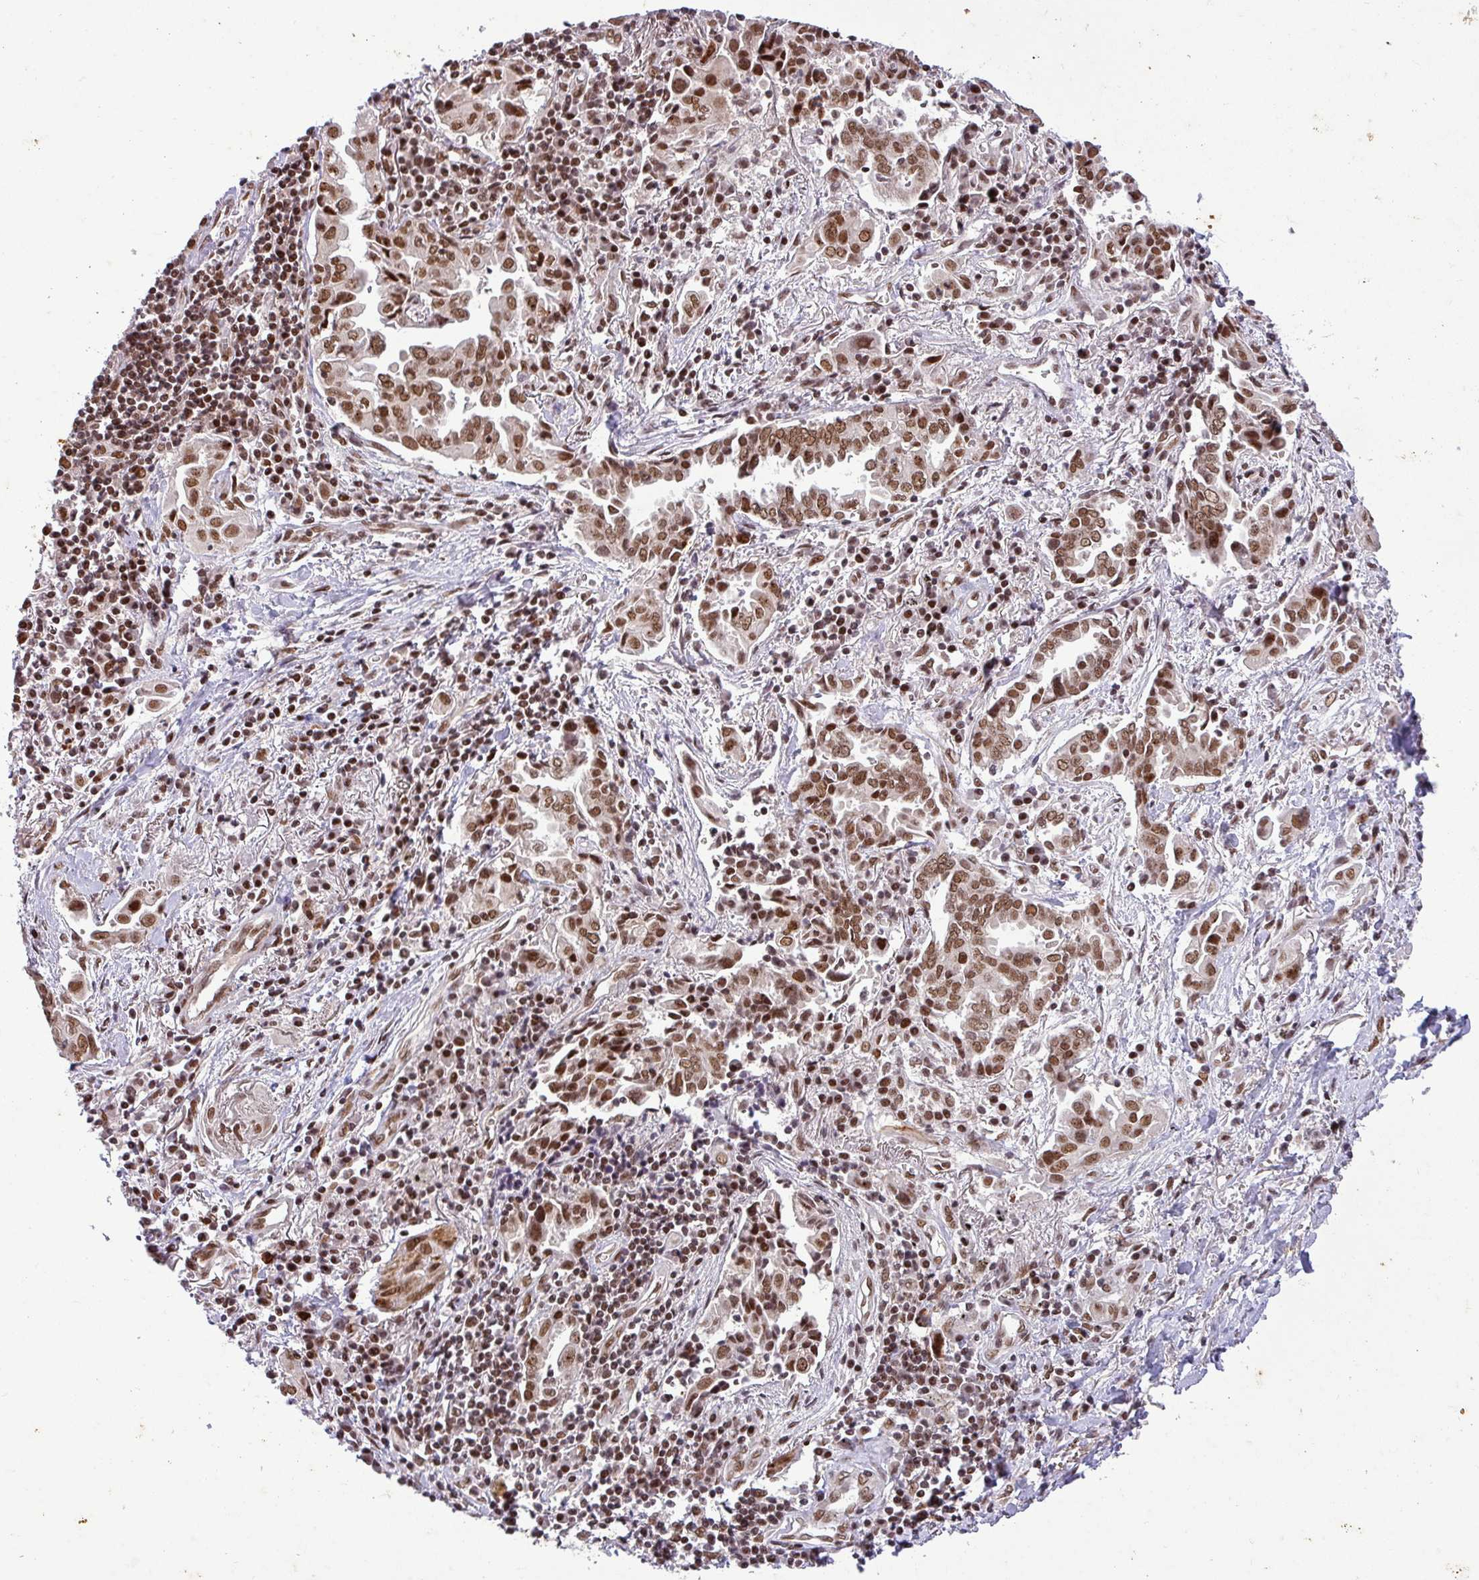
{"staining": {"intensity": "moderate", "quantity": ">75%", "location": "nuclear"}, "tissue": "lung cancer", "cell_type": "Tumor cells", "image_type": "cancer", "snomed": [{"axis": "morphology", "description": "Adenocarcinoma, NOS"}, {"axis": "topography", "description": "Lung"}], "caption": "About >75% of tumor cells in lung cancer display moderate nuclear protein expression as visualized by brown immunohistochemical staining.", "gene": "SRSF2", "patient": {"sex": "male", "age": 76}}